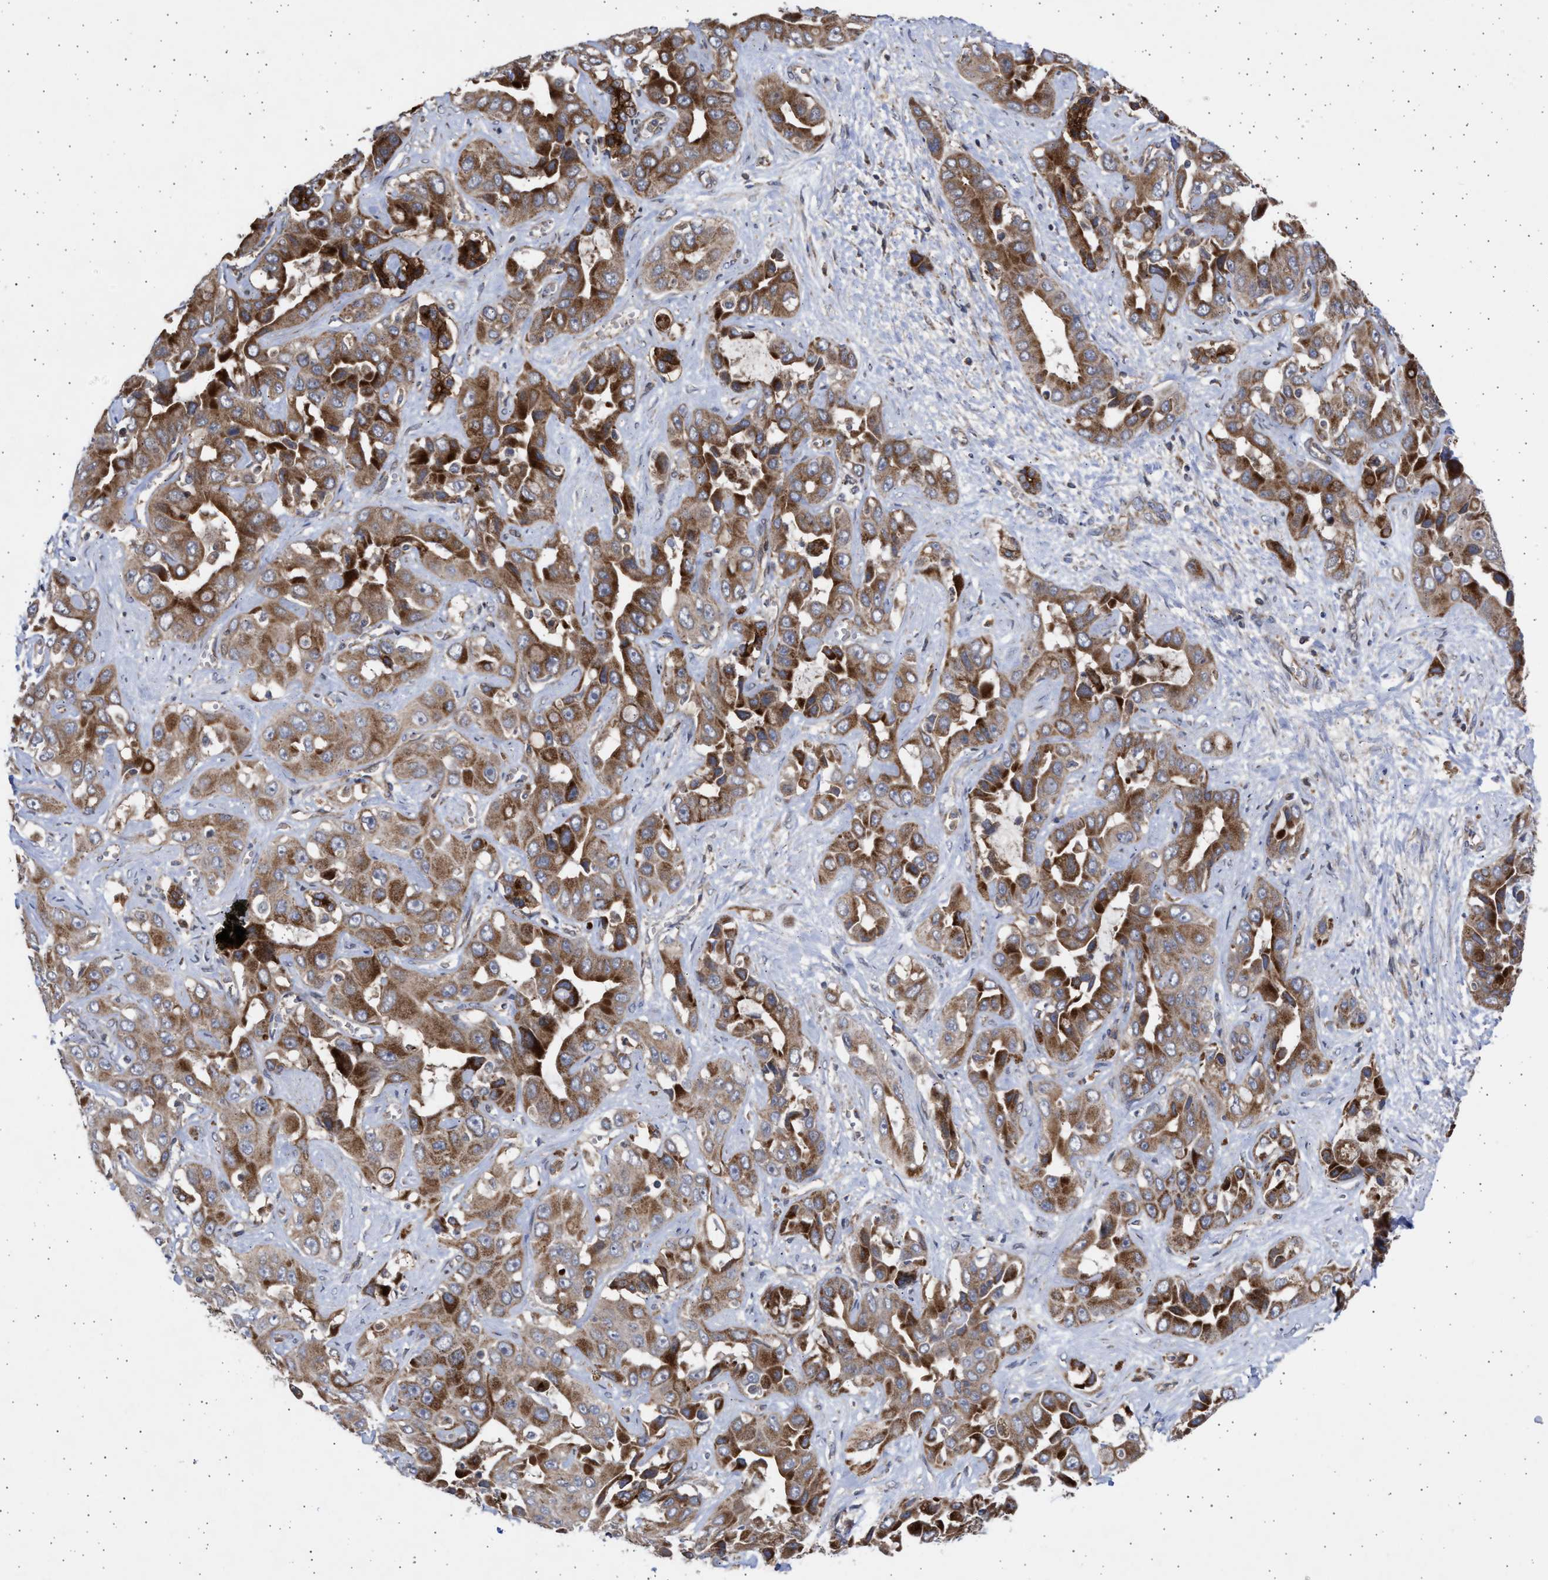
{"staining": {"intensity": "strong", "quantity": ">75%", "location": "cytoplasmic/membranous"}, "tissue": "liver cancer", "cell_type": "Tumor cells", "image_type": "cancer", "snomed": [{"axis": "morphology", "description": "Cholangiocarcinoma"}, {"axis": "topography", "description": "Liver"}], "caption": "DAB (3,3'-diaminobenzidine) immunohistochemical staining of liver cancer (cholangiocarcinoma) reveals strong cytoplasmic/membranous protein positivity in approximately >75% of tumor cells.", "gene": "TTC19", "patient": {"sex": "female", "age": 52}}